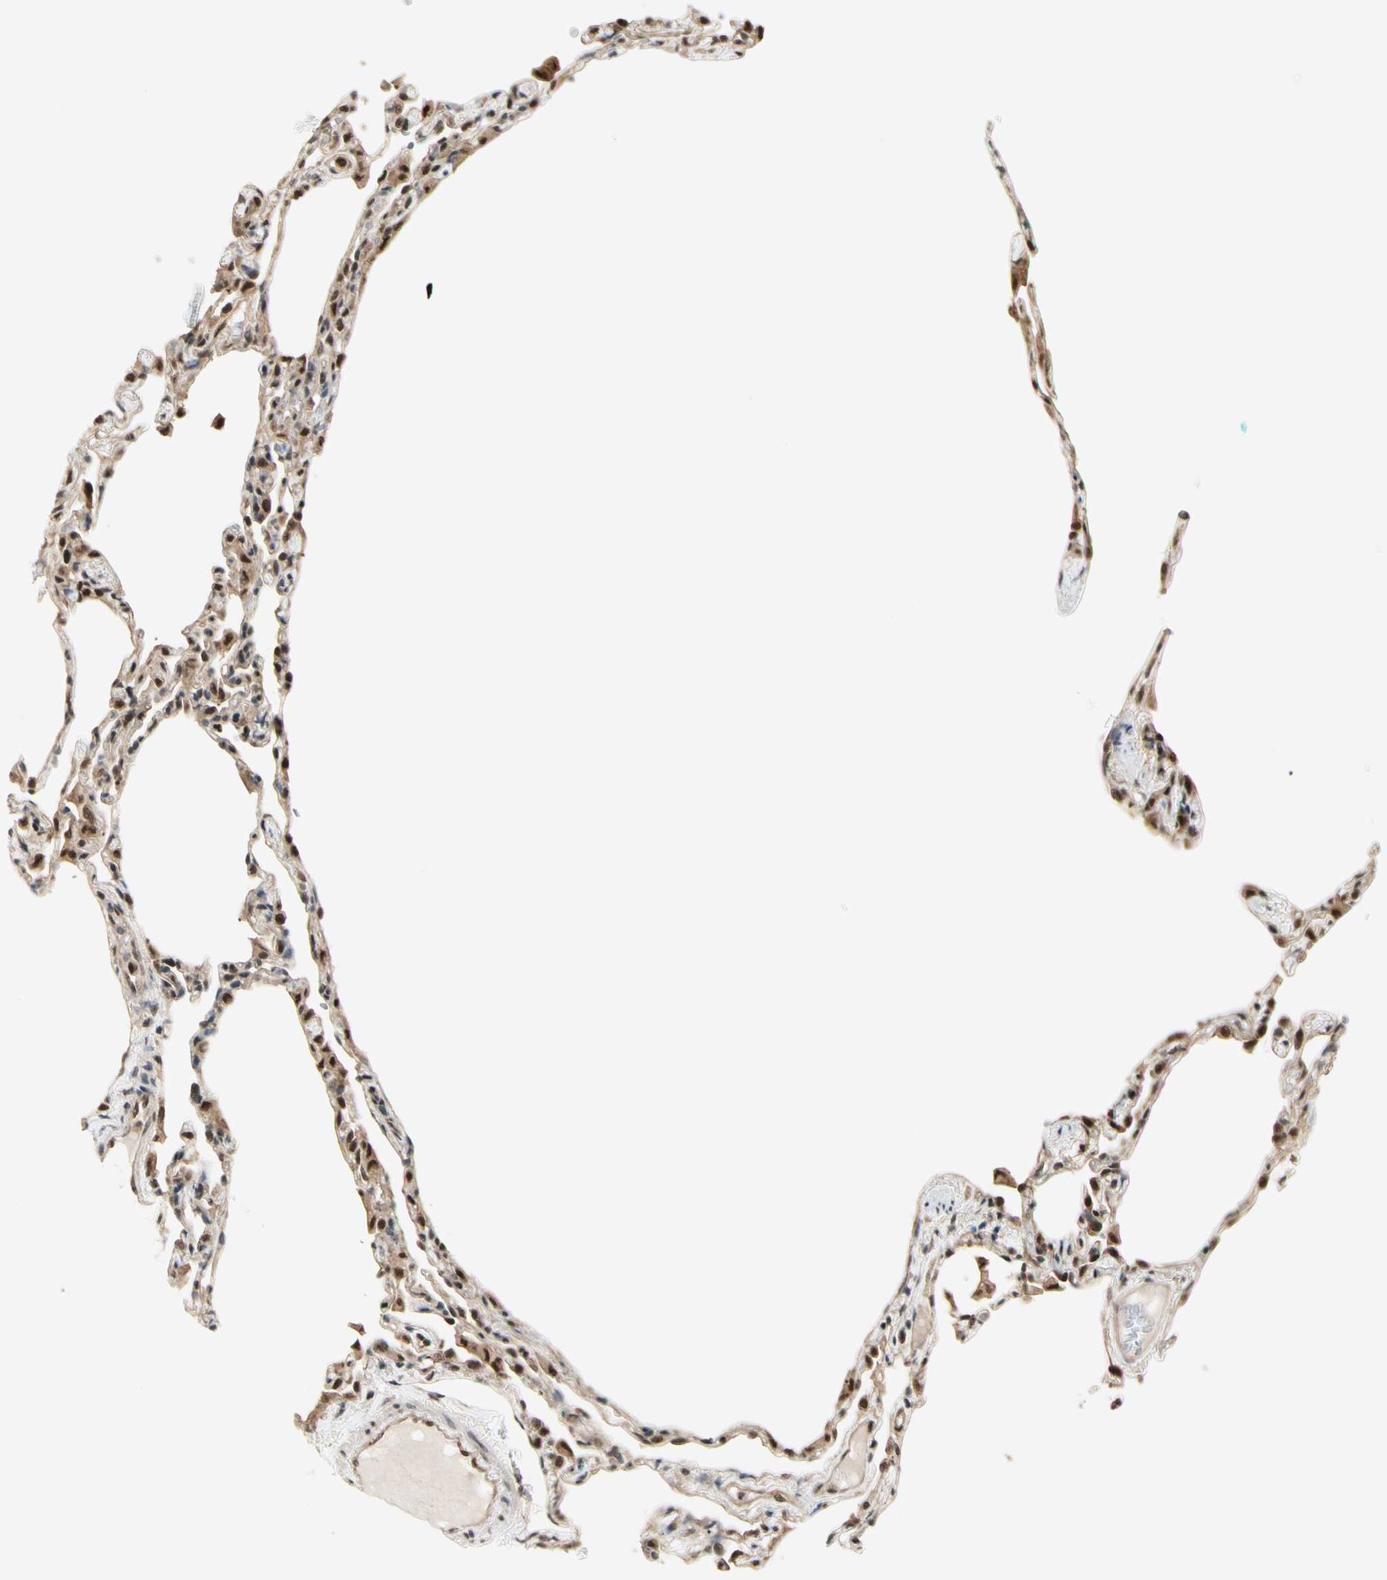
{"staining": {"intensity": "strong", "quantity": ">75%", "location": "cytoplasmic/membranous,nuclear"}, "tissue": "lung", "cell_type": "Alveolar cells", "image_type": "normal", "snomed": [{"axis": "morphology", "description": "Normal tissue, NOS"}, {"axis": "topography", "description": "Lung"}], "caption": "A high amount of strong cytoplasmic/membranous,nuclear staining is identified in approximately >75% of alveolar cells in unremarkable lung.", "gene": "HSF1", "patient": {"sex": "female", "age": 49}}